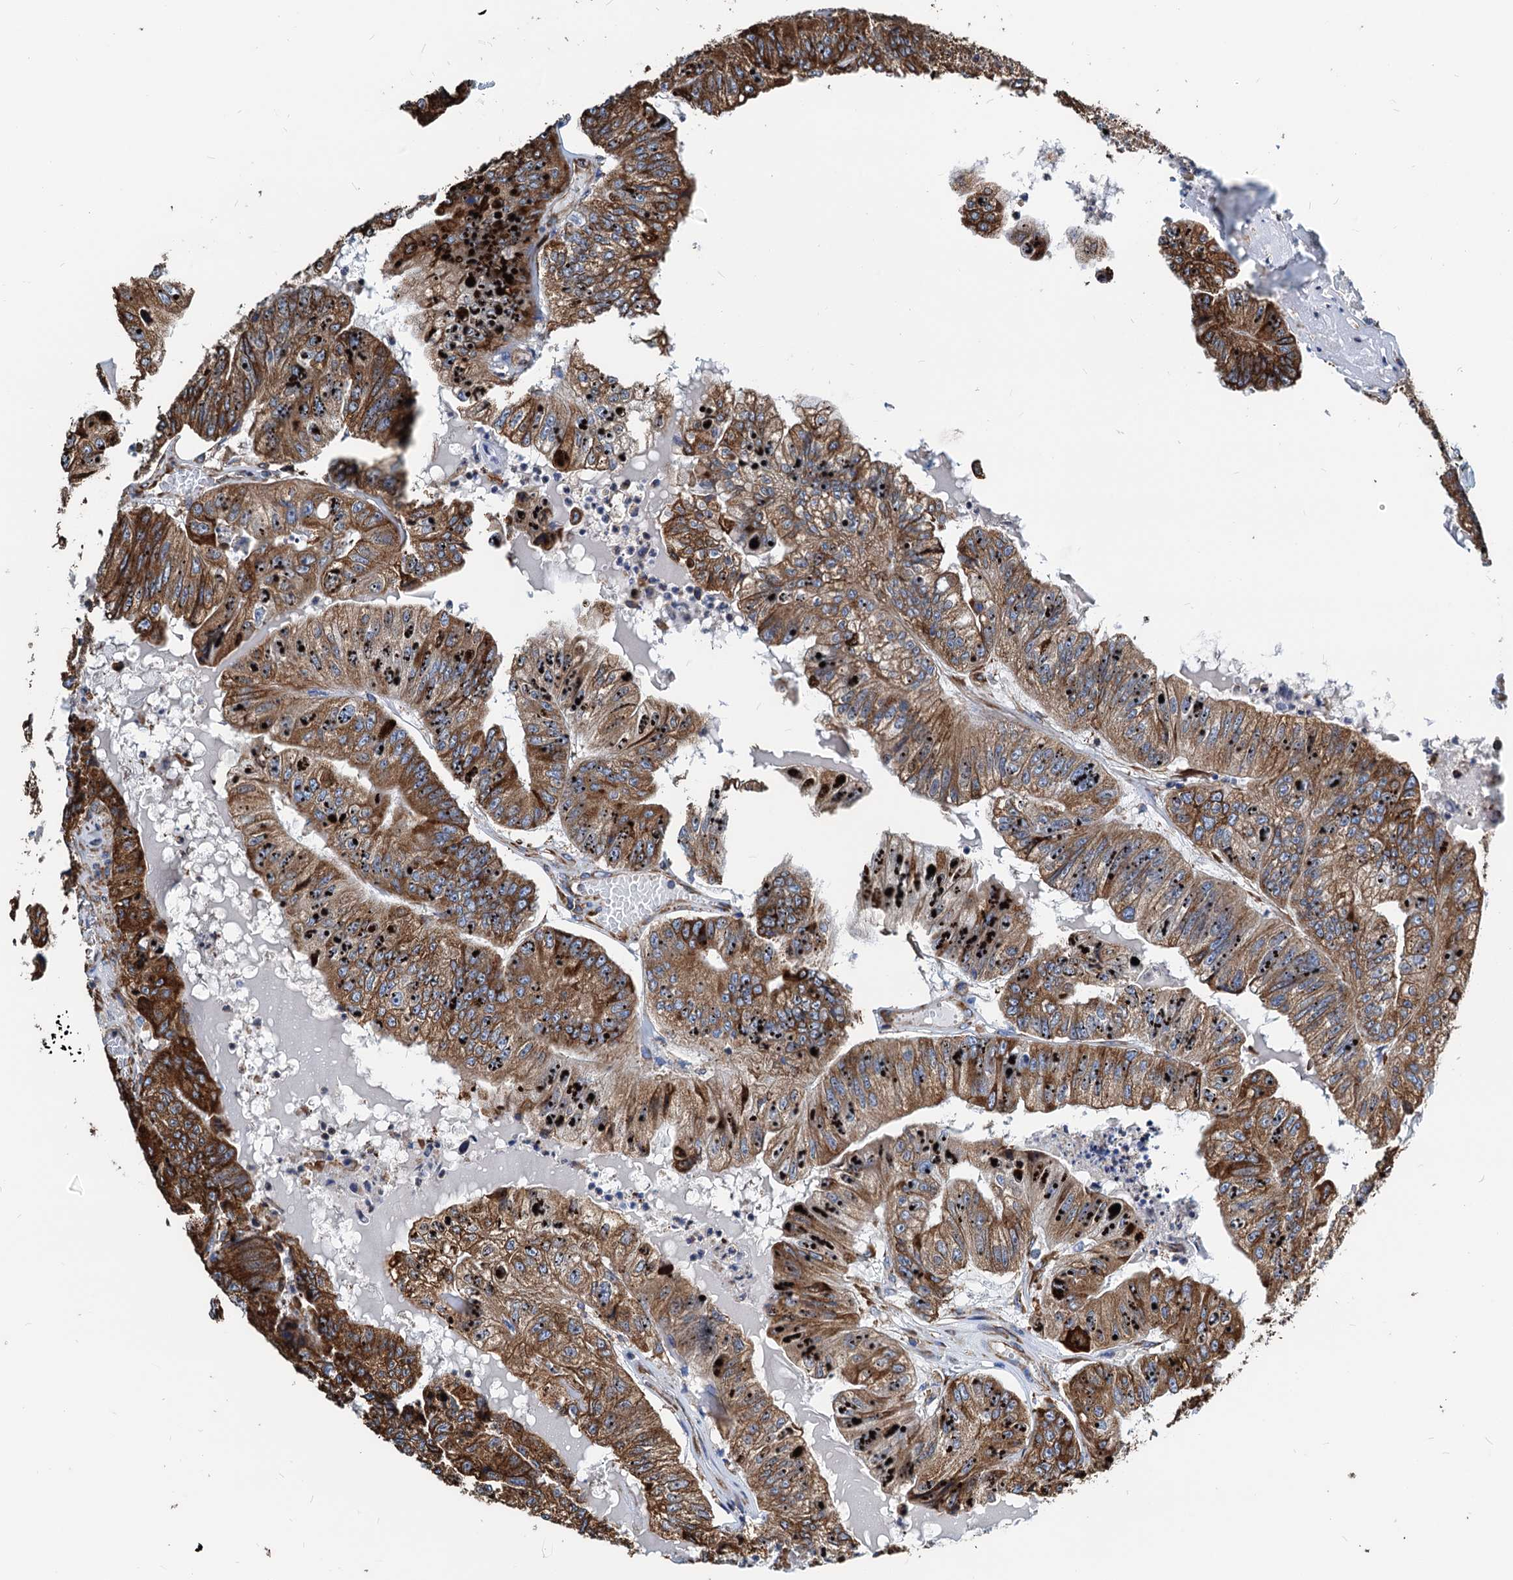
{"staining": {"intensity": "moderate", "quantity": ">75%", "location": "cytoplasmic/membranous"}, "tissue": "colorectal cancer", "cell_type": "Tumor cells", "image_type": "cancer", "snomed": [{"axis": "morphology", "description": "Adenocarcinoma, NOS"}, {"axis": "topography", "description": "Colon"}], "caption": "Approximately >75% of tumor cells in adenocarcinoma (colorectal) demonstrate moderate cytoplasmic/membranous protein expression as visualized by brown immunohistochemical staining.", "gene": "HSPA5", "patient": {"sex": "female", "age": 67}}